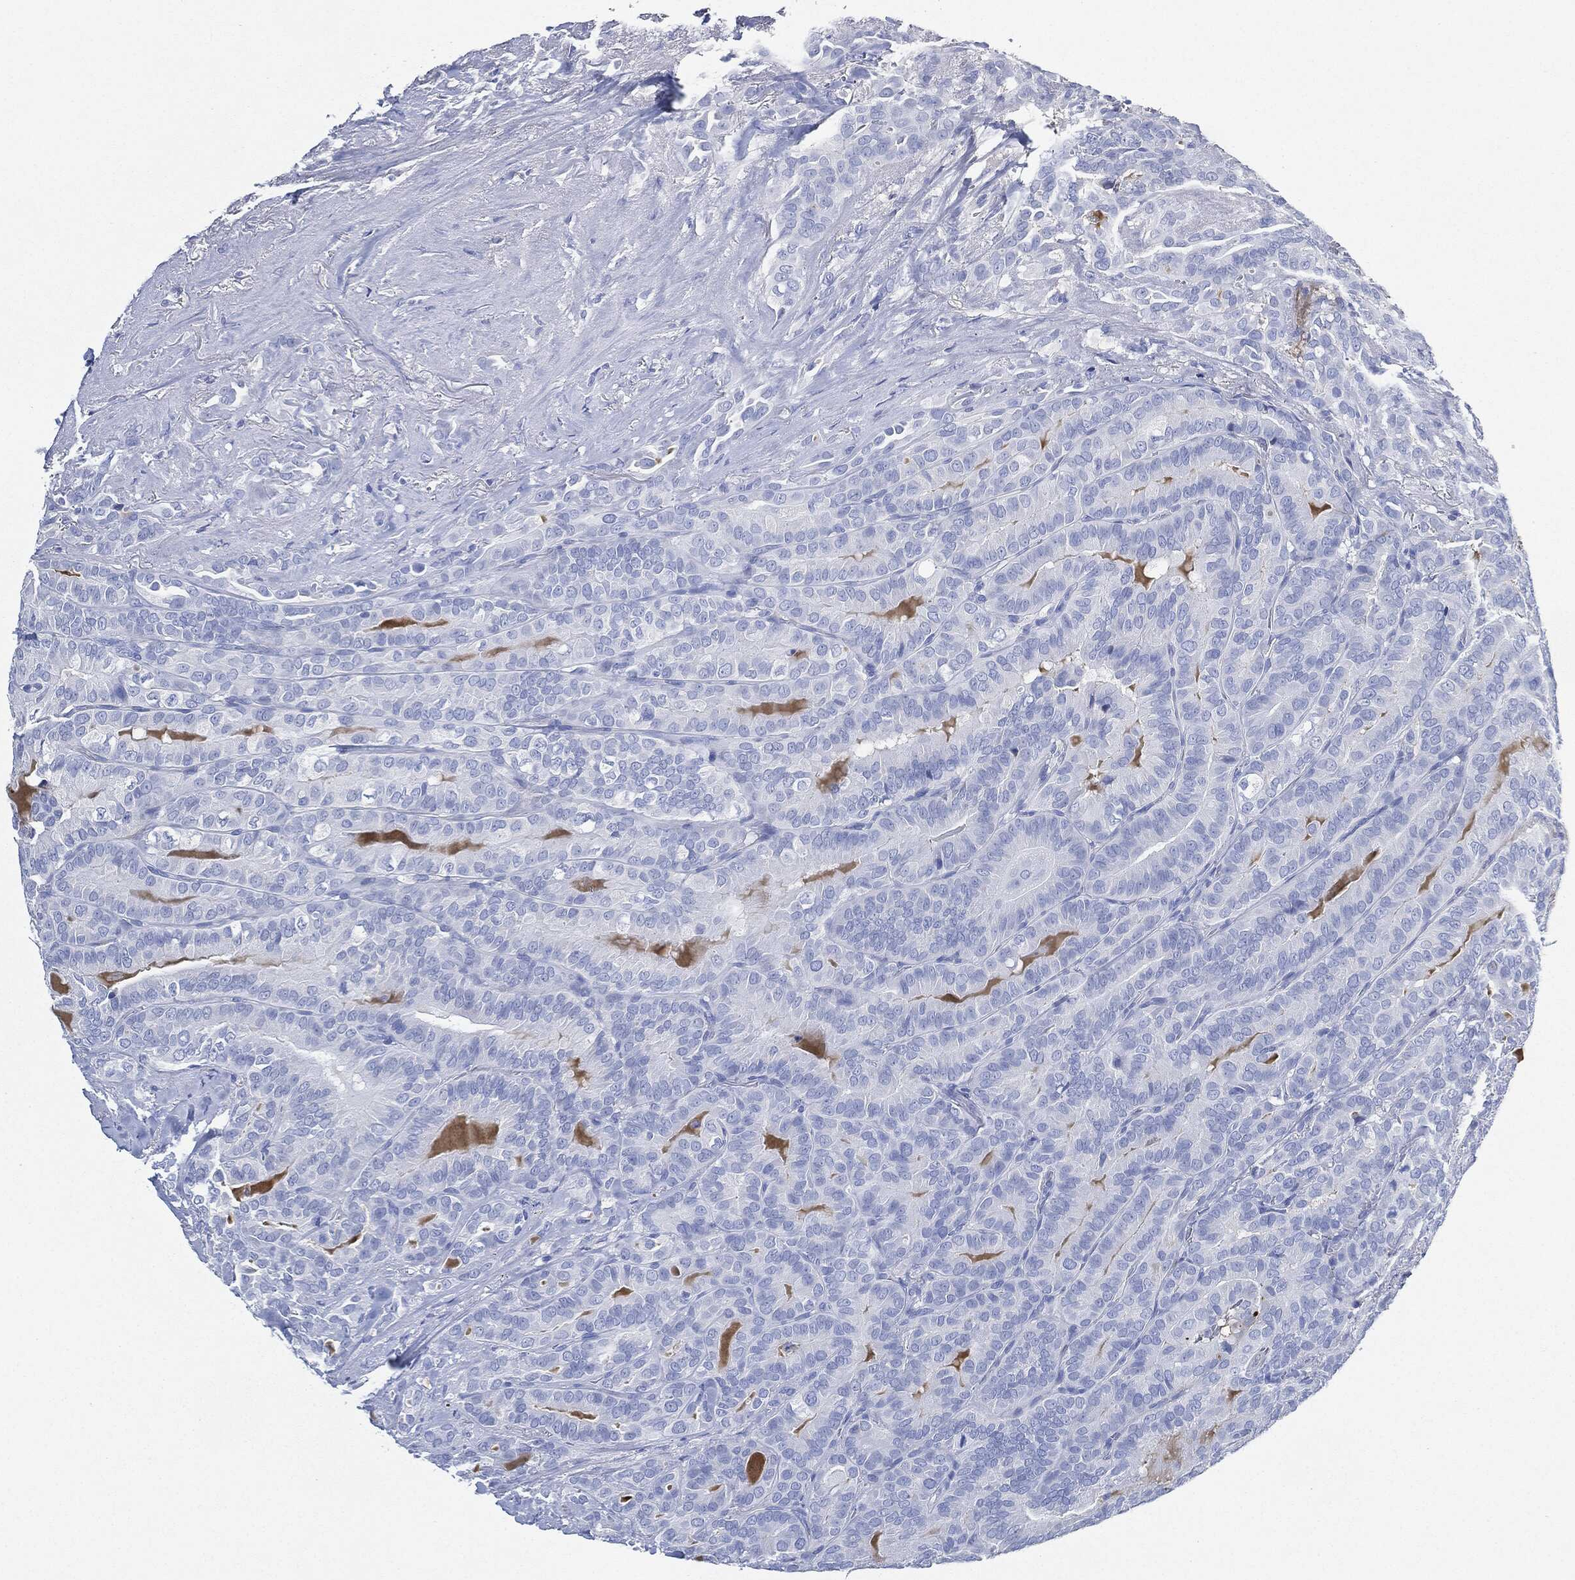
{"staining": {"intensity": "negative", "quantity": "none", "location": "none"}, "tissue": "thyroid cancer", "cell_type": "Tumor cells", "image_type": "cancer", "snomed": [{"axis": "morphology", "description": "Papillary adenocarcinoma, NOS"}, {"axis": "topography", "description": "Thyroid gland"}], "caption": "Human papillary adenocarcinoma (thyroid) stained for a protein using immunohistochemistry reveals no staining in tumor cells.", "gene": "IGLV6-57", "patient": {"sex": "male", "age": 61}}